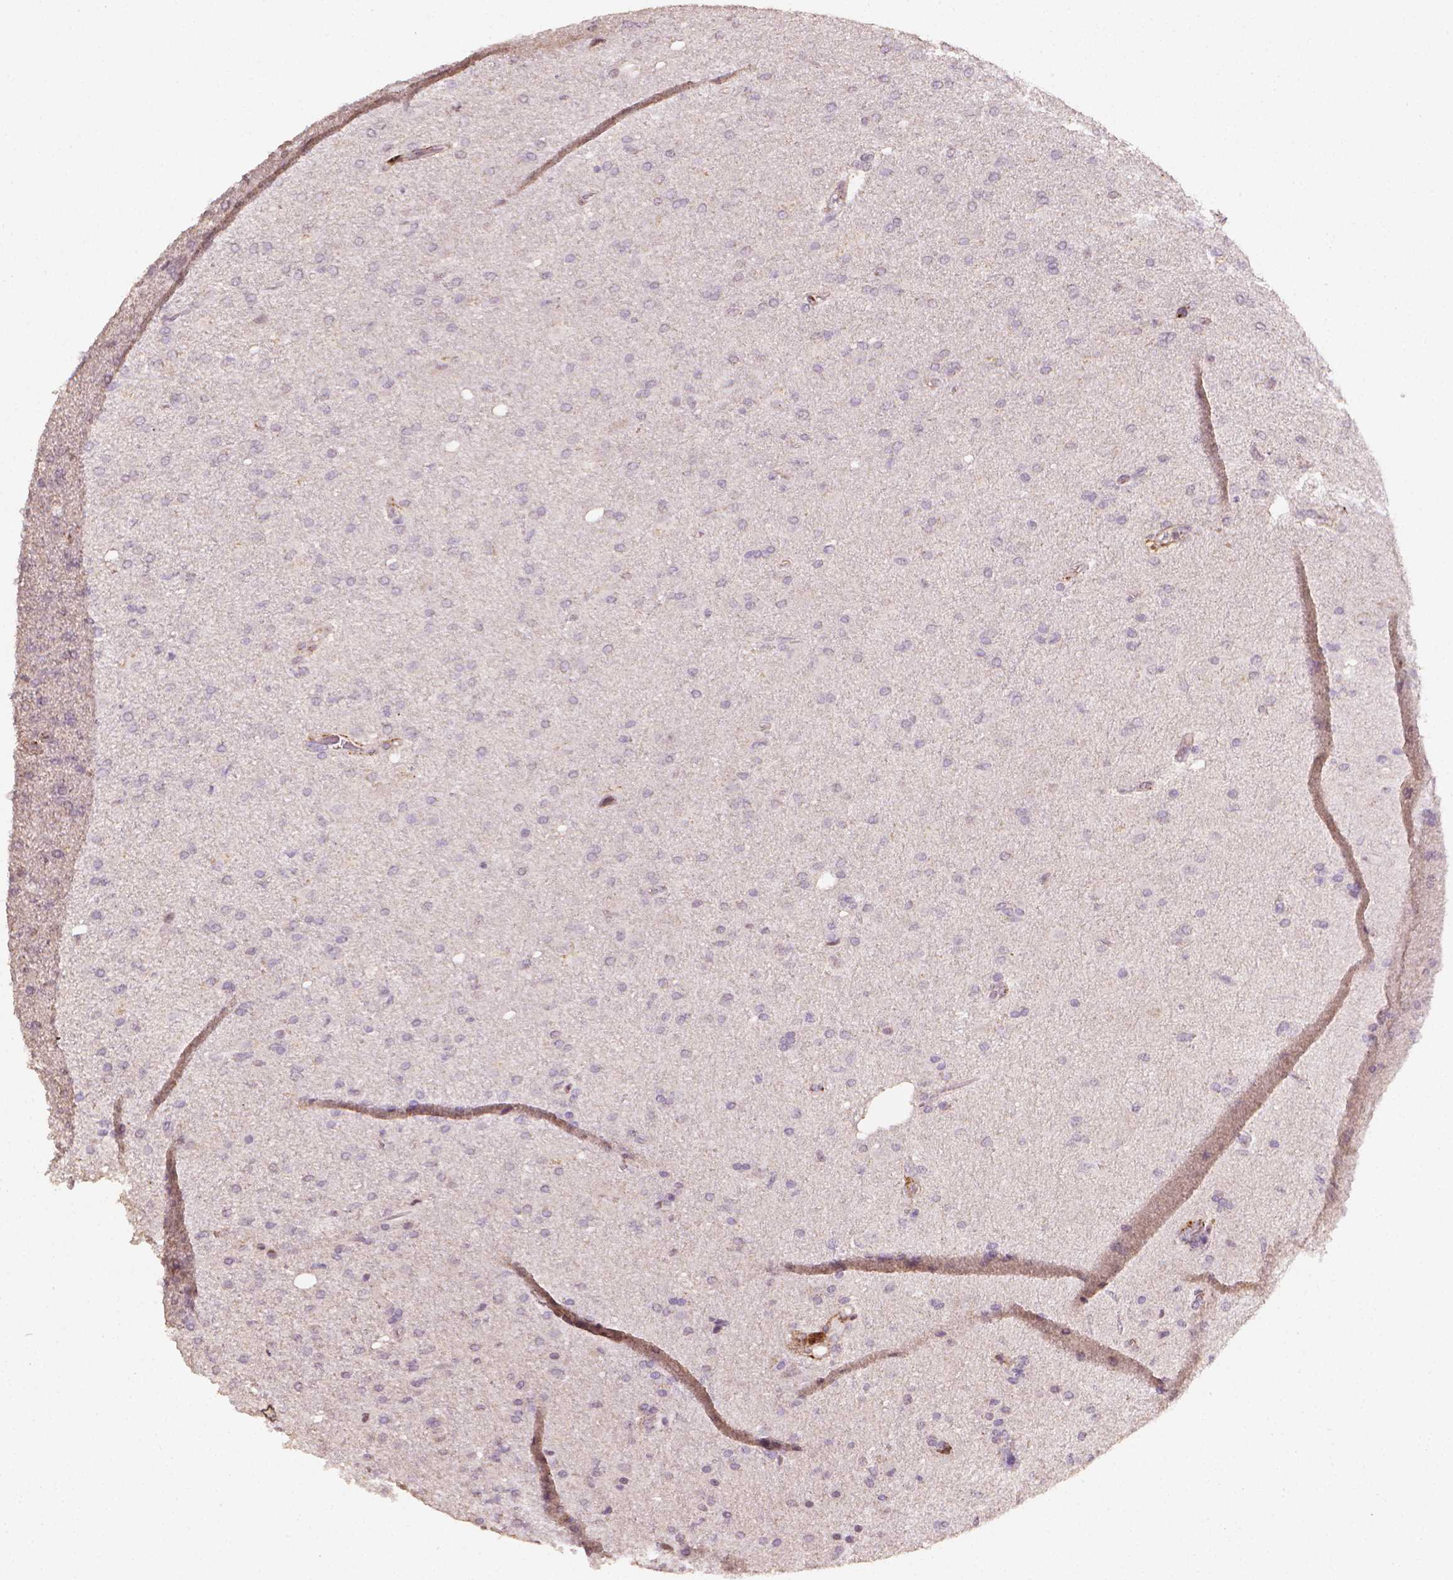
{"staining": {"intensity": "negative", "quantity": "none", "location": "none"}, "tissue": "glioma", "cell_type": "Tumor cells", "image_type": "cancer", "snomed": [{"axis": "morphology", "description": "Glioma, malignant, High grade"}, {"axis": "topography", "description": "Cerebral cortex"}], "caption": "There is no significant staining in tumor cells of glioma.", "gene": "DCN", "patient": {"sex": "male", "age": 70}}